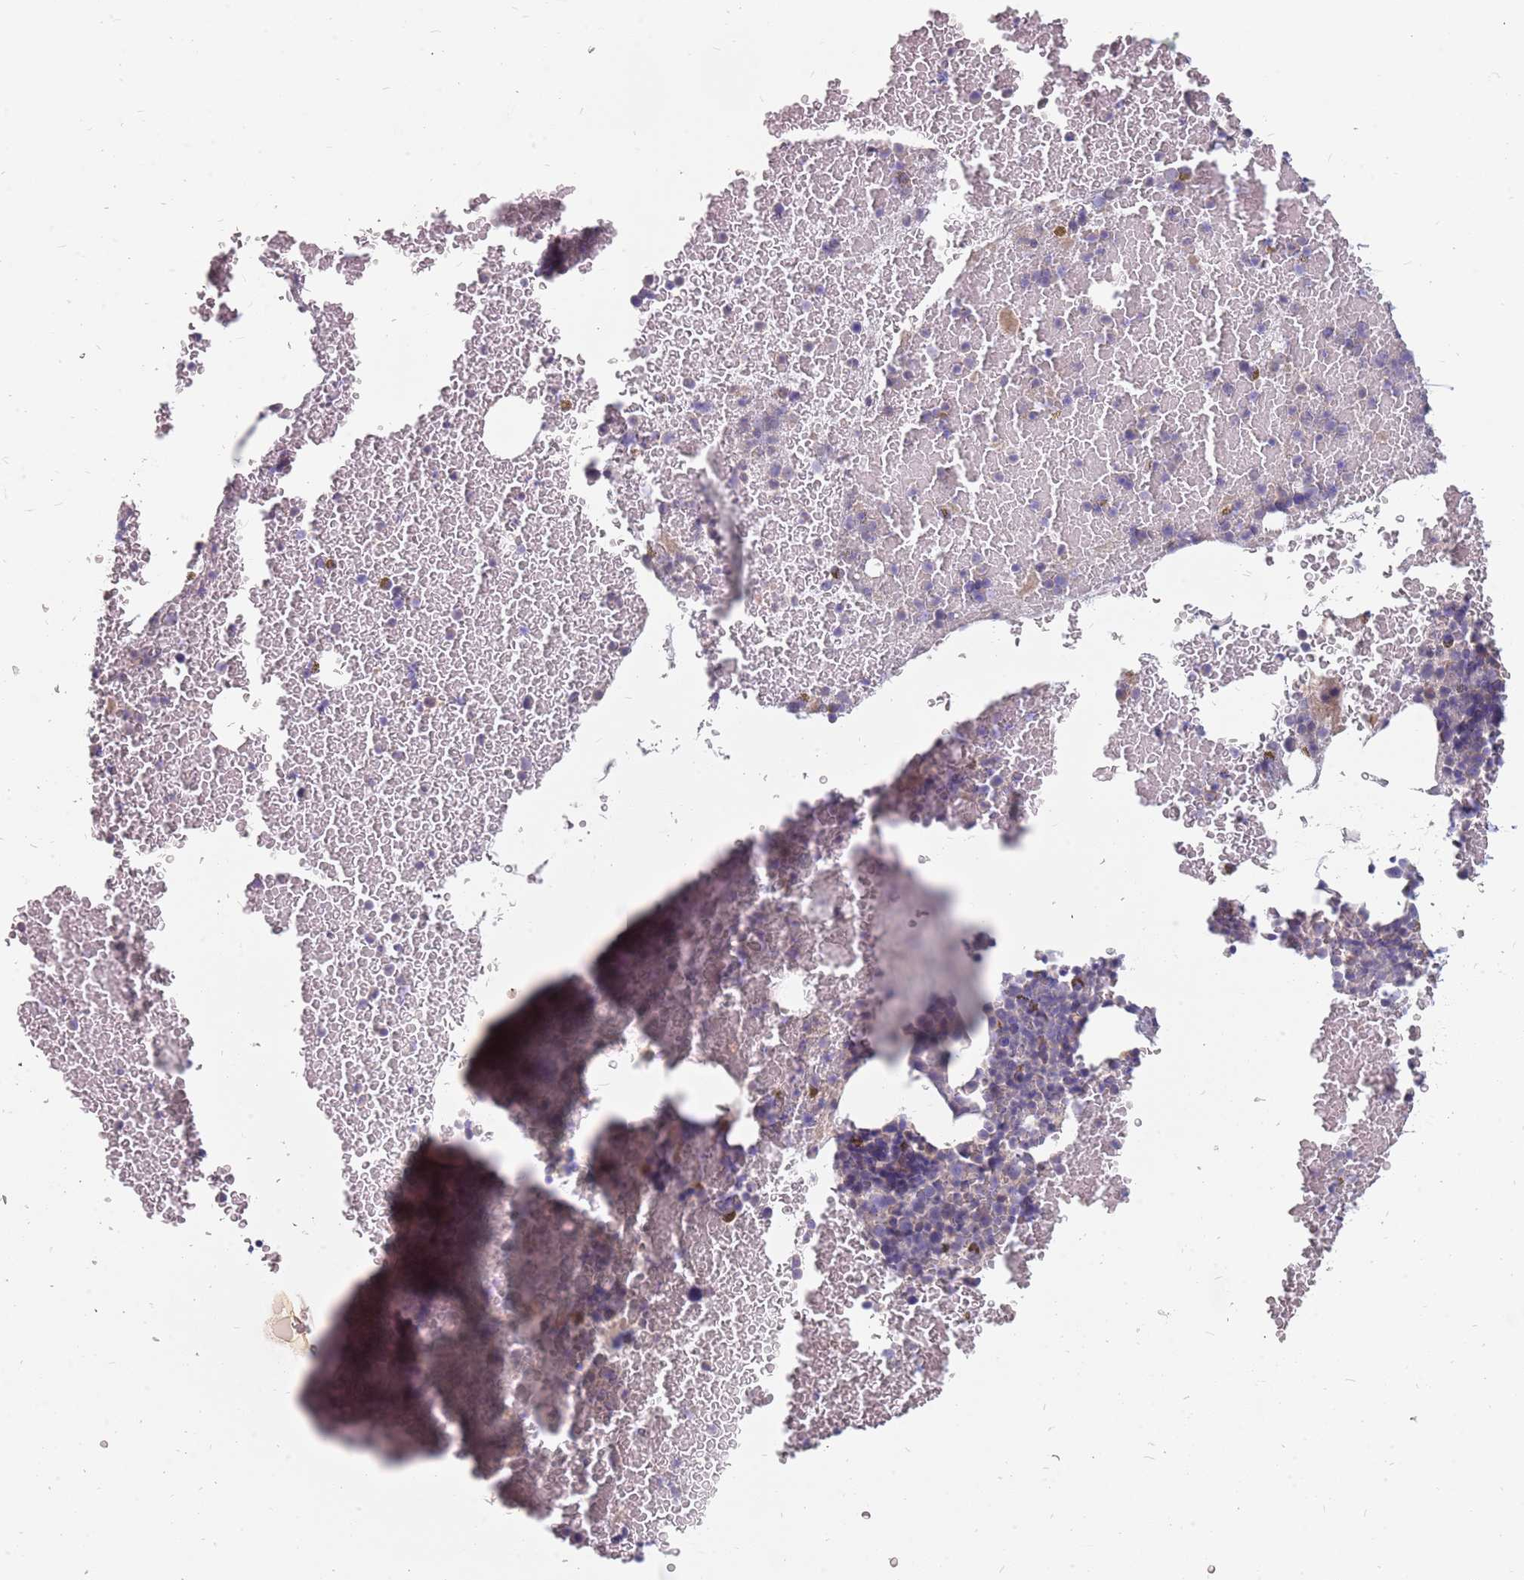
{"staining": {"intensity": "negative", "quantity": "none", "location": "none"}, "tissue": "bone marrow", "cell_type": "Hematopoietic cells", "image_type": "normal", "snomed": [{"axis": "morphology", "description": "Normal tissue, NOS"}, {"axis": "topography", "description": "Bone marrow"}], "caption": "This is an IHC image of benign bone marrow. There is no expression in hematopoietic cells.", "gene": "CMTR2", "patient": {"sex": "female", "age": 48}}